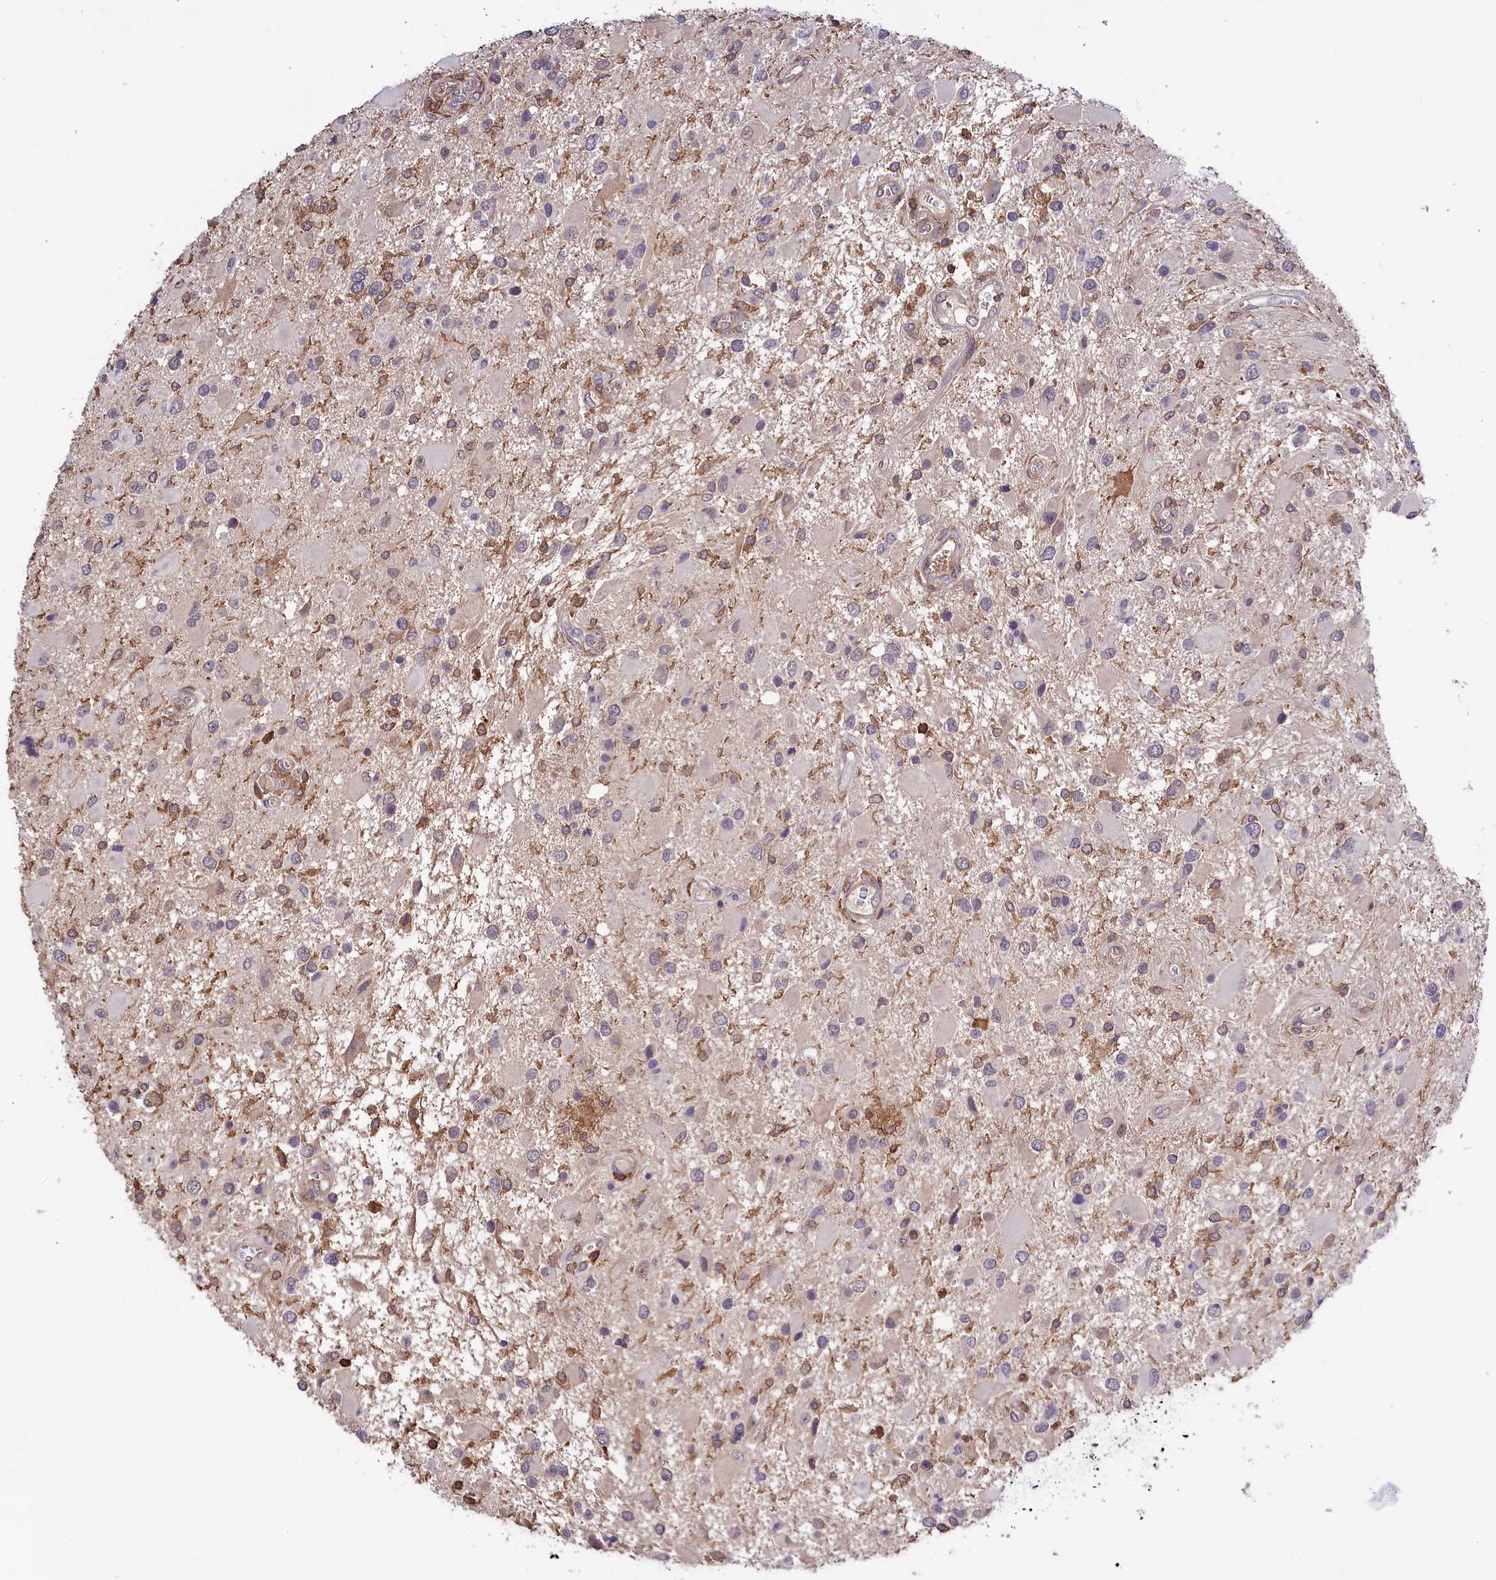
{"staining": {"intensity": "negative", "quantity": "none", "location": "none"}, "tissue": "glioma", "cell_type": "Tumor cells", "image_type": "cancer", "snomed": [{"axis": "morphology", "description": "Glioma, malignant, High grade"}, {"axis": "topography", "description": "Brain"}], "caption": "A high-resolution image shows immunohistochemistry (IHC) staining of glioma, which shows no significant staining in tumor cells.", "gene": "SKIDA1", "patient": {"sex": "male", "age": 53}}